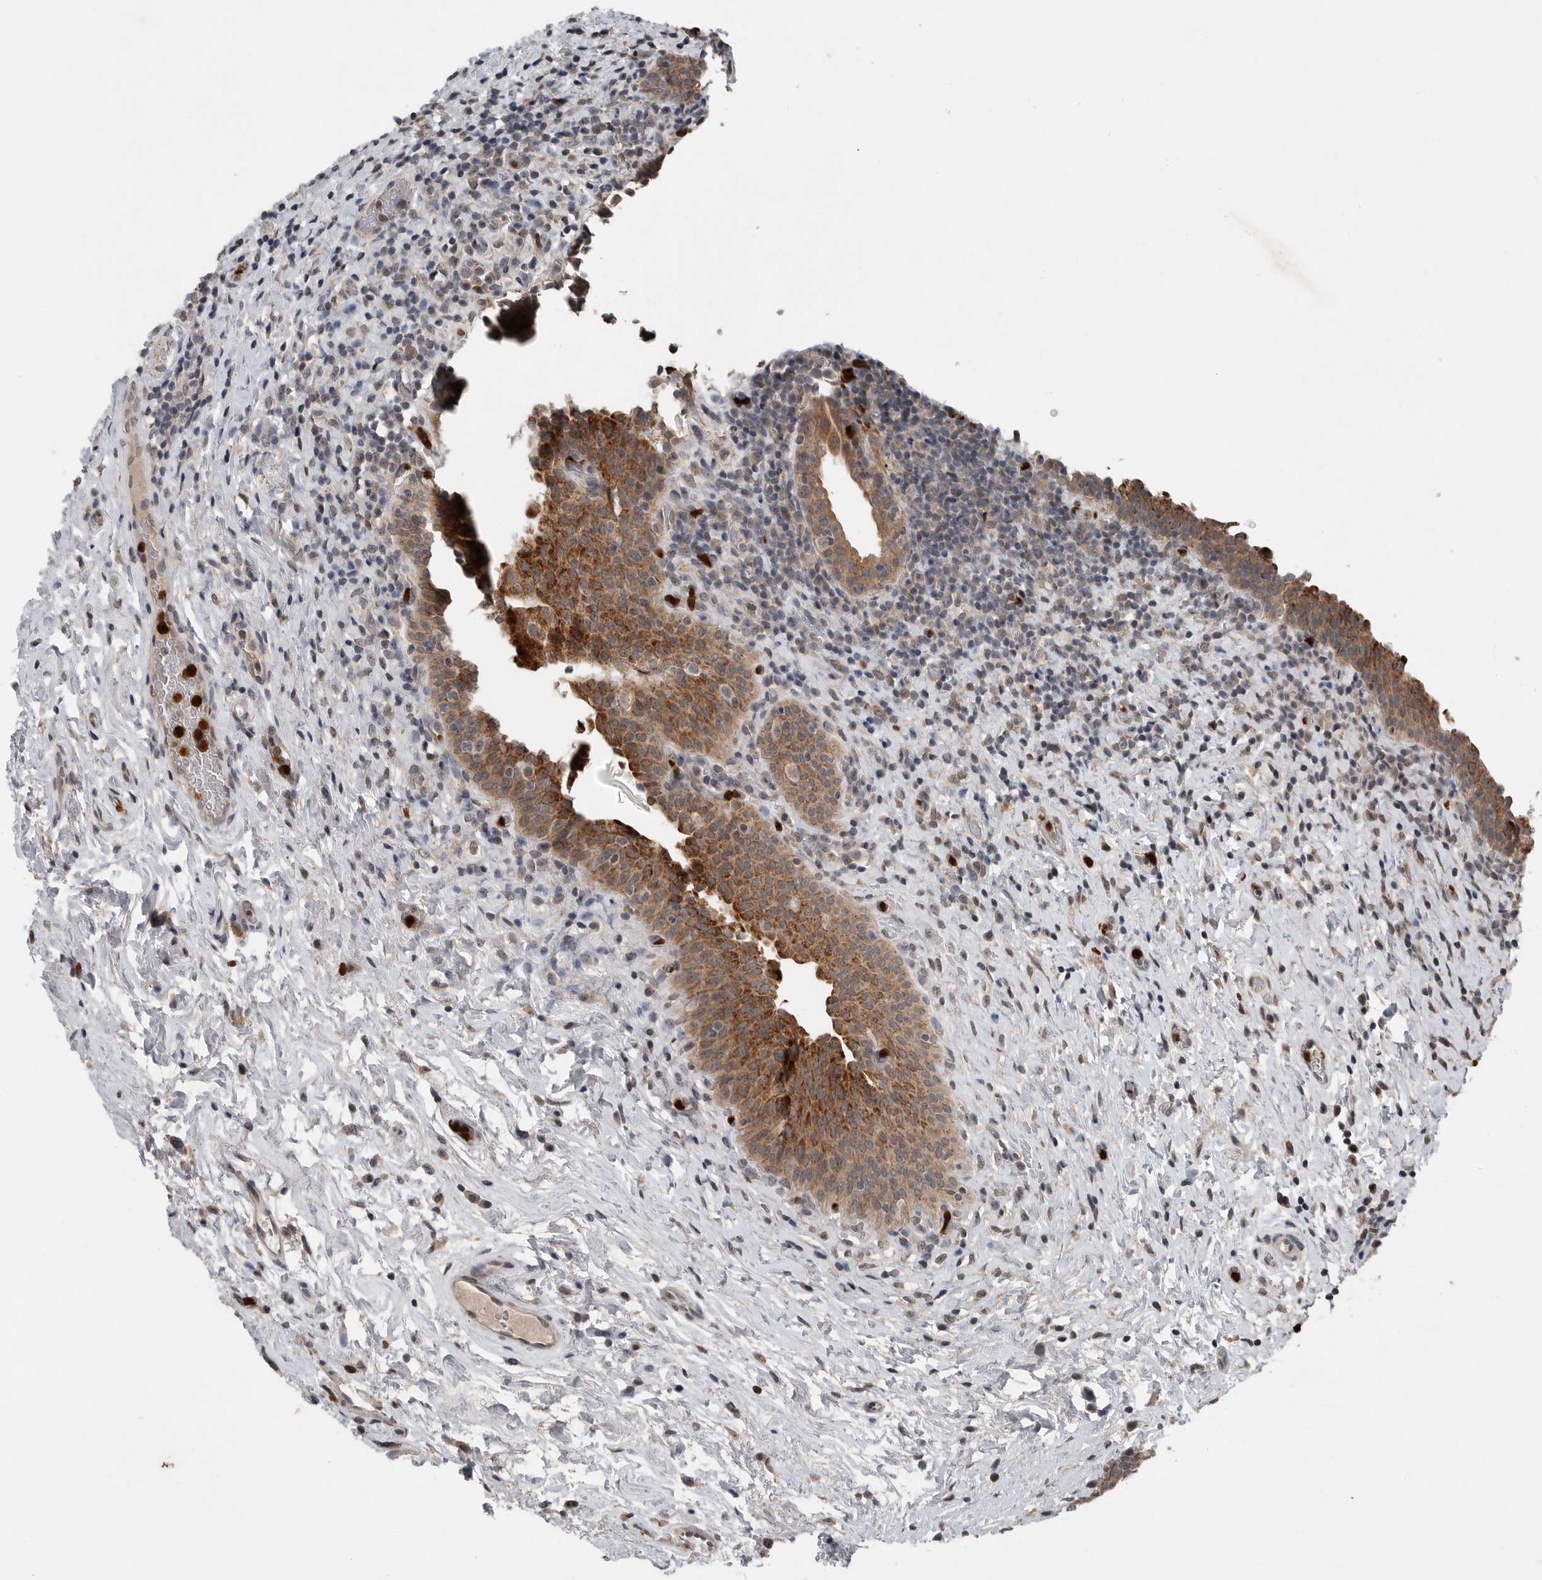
{"staining": {"intensity": "moderate", "quantity": ">75%", "location": "cytoplasmic/membranous"}, "tissue": "urinary bladder", "cell_type": "Urothelial cells", "image_type": "normal", "snomed": [{"axis": "morphology", "description": "Normal tissue, NOS"}, {"axis": "topography", "description": "Urinary bladder"}], "caption": "Protein analysis of benign urinary bladder reveals moderate cytoplasmic/membranous expression in approximately >75% of urothelial cells.", "gene": "SCP2", "patient": {"sex": "male", "age": 83}}